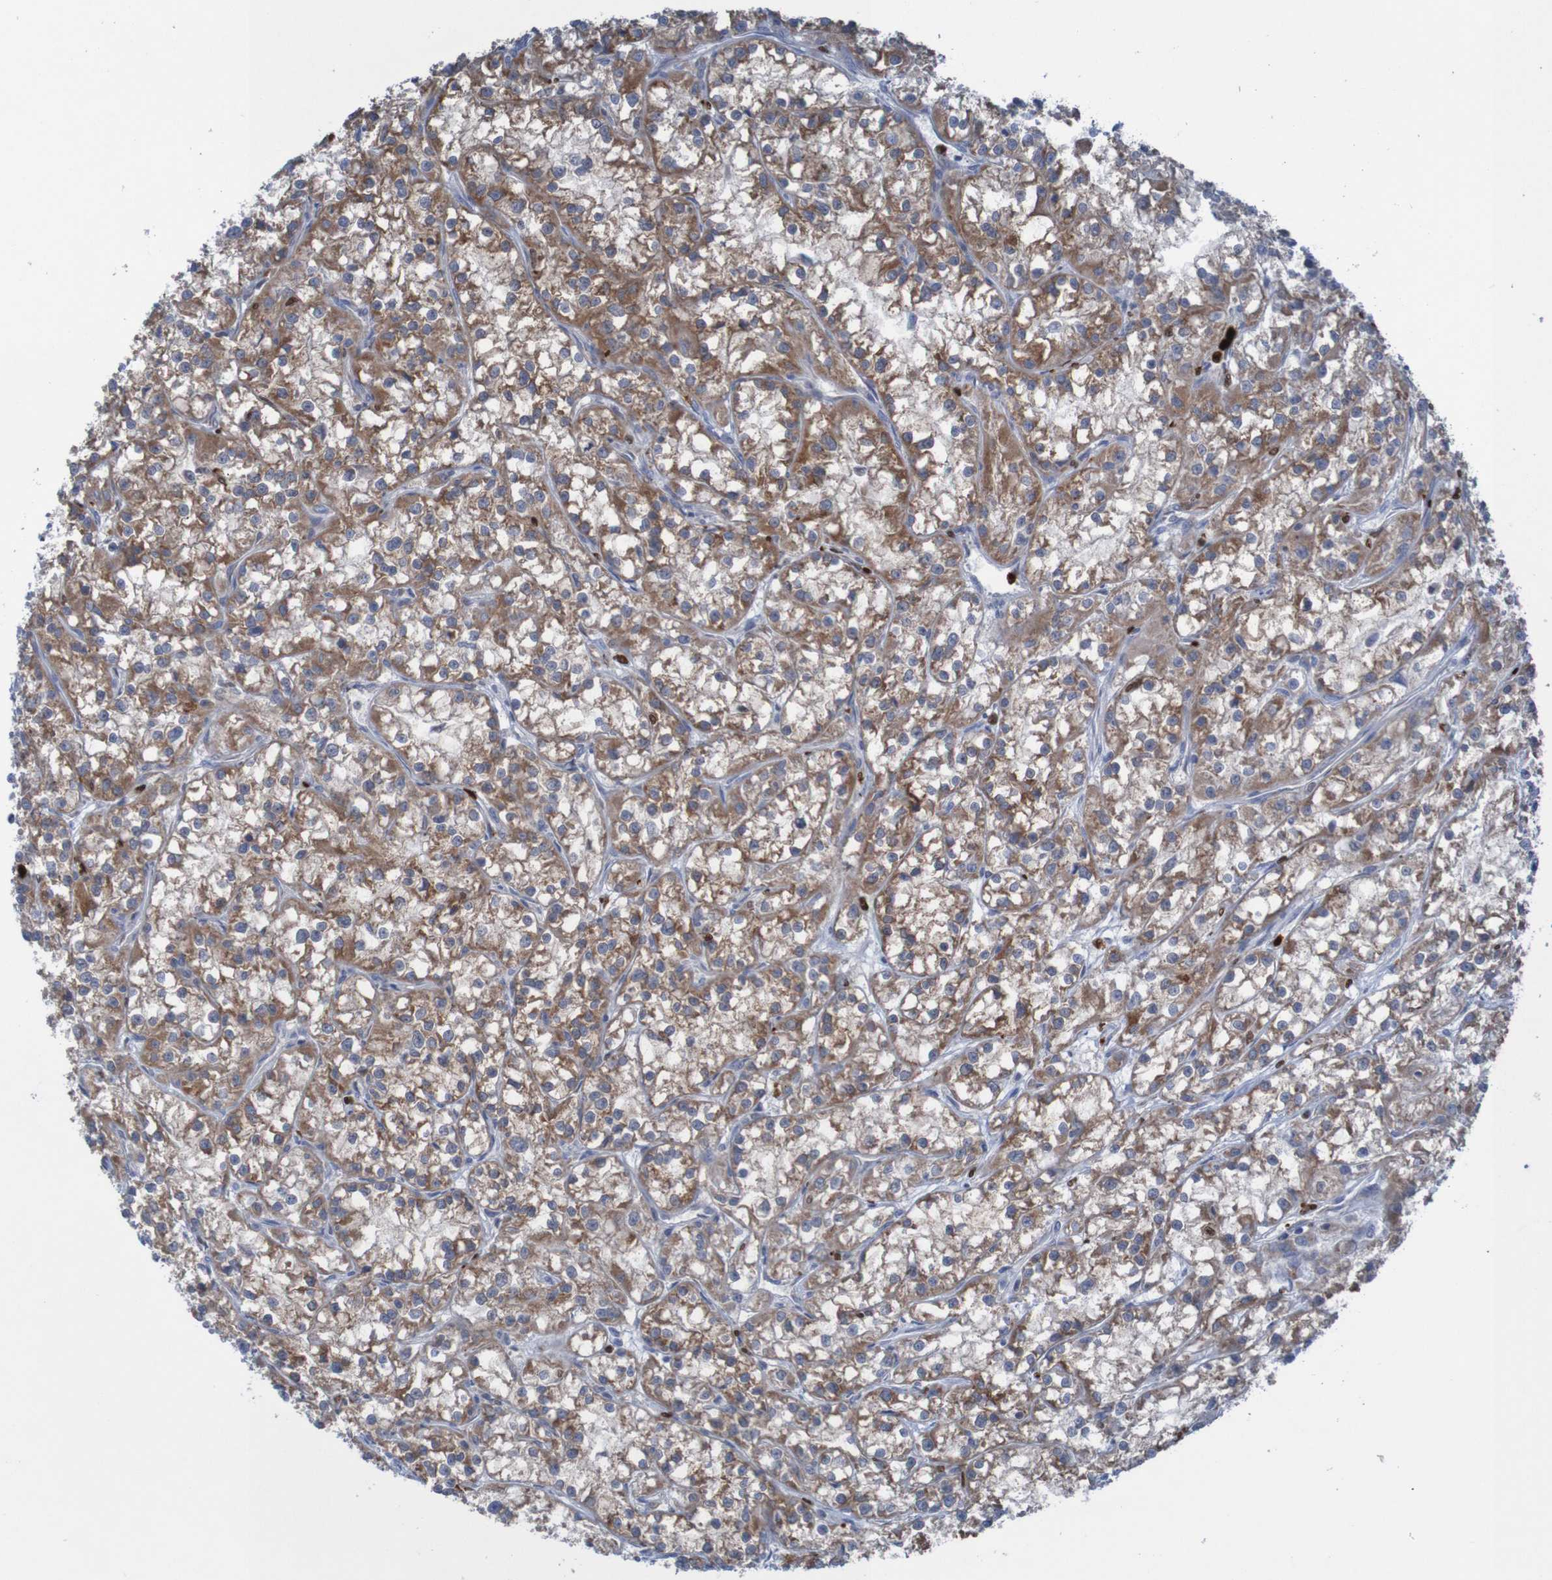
{"staining": {"intensity": "moderate", "quantity": ">75%", "location": "cytoplasmic/membranous"}, "tissue": "renal cancer", "cell_type": "Tumor cells", "image_type": "cancer", "snomed": [{"axis": "morphology", "description": "Adenocarcinoma, NOS"}, {"axis": "topography", "description": "Kidney"}], "caption": "Renal cancer (adenocarcinoma) stained for a protein reveals moderate cytoplasmic/membranous positivity in tumor cells.", "gene": "PARP4", "patient": {"sex": "female", "age": 52}}